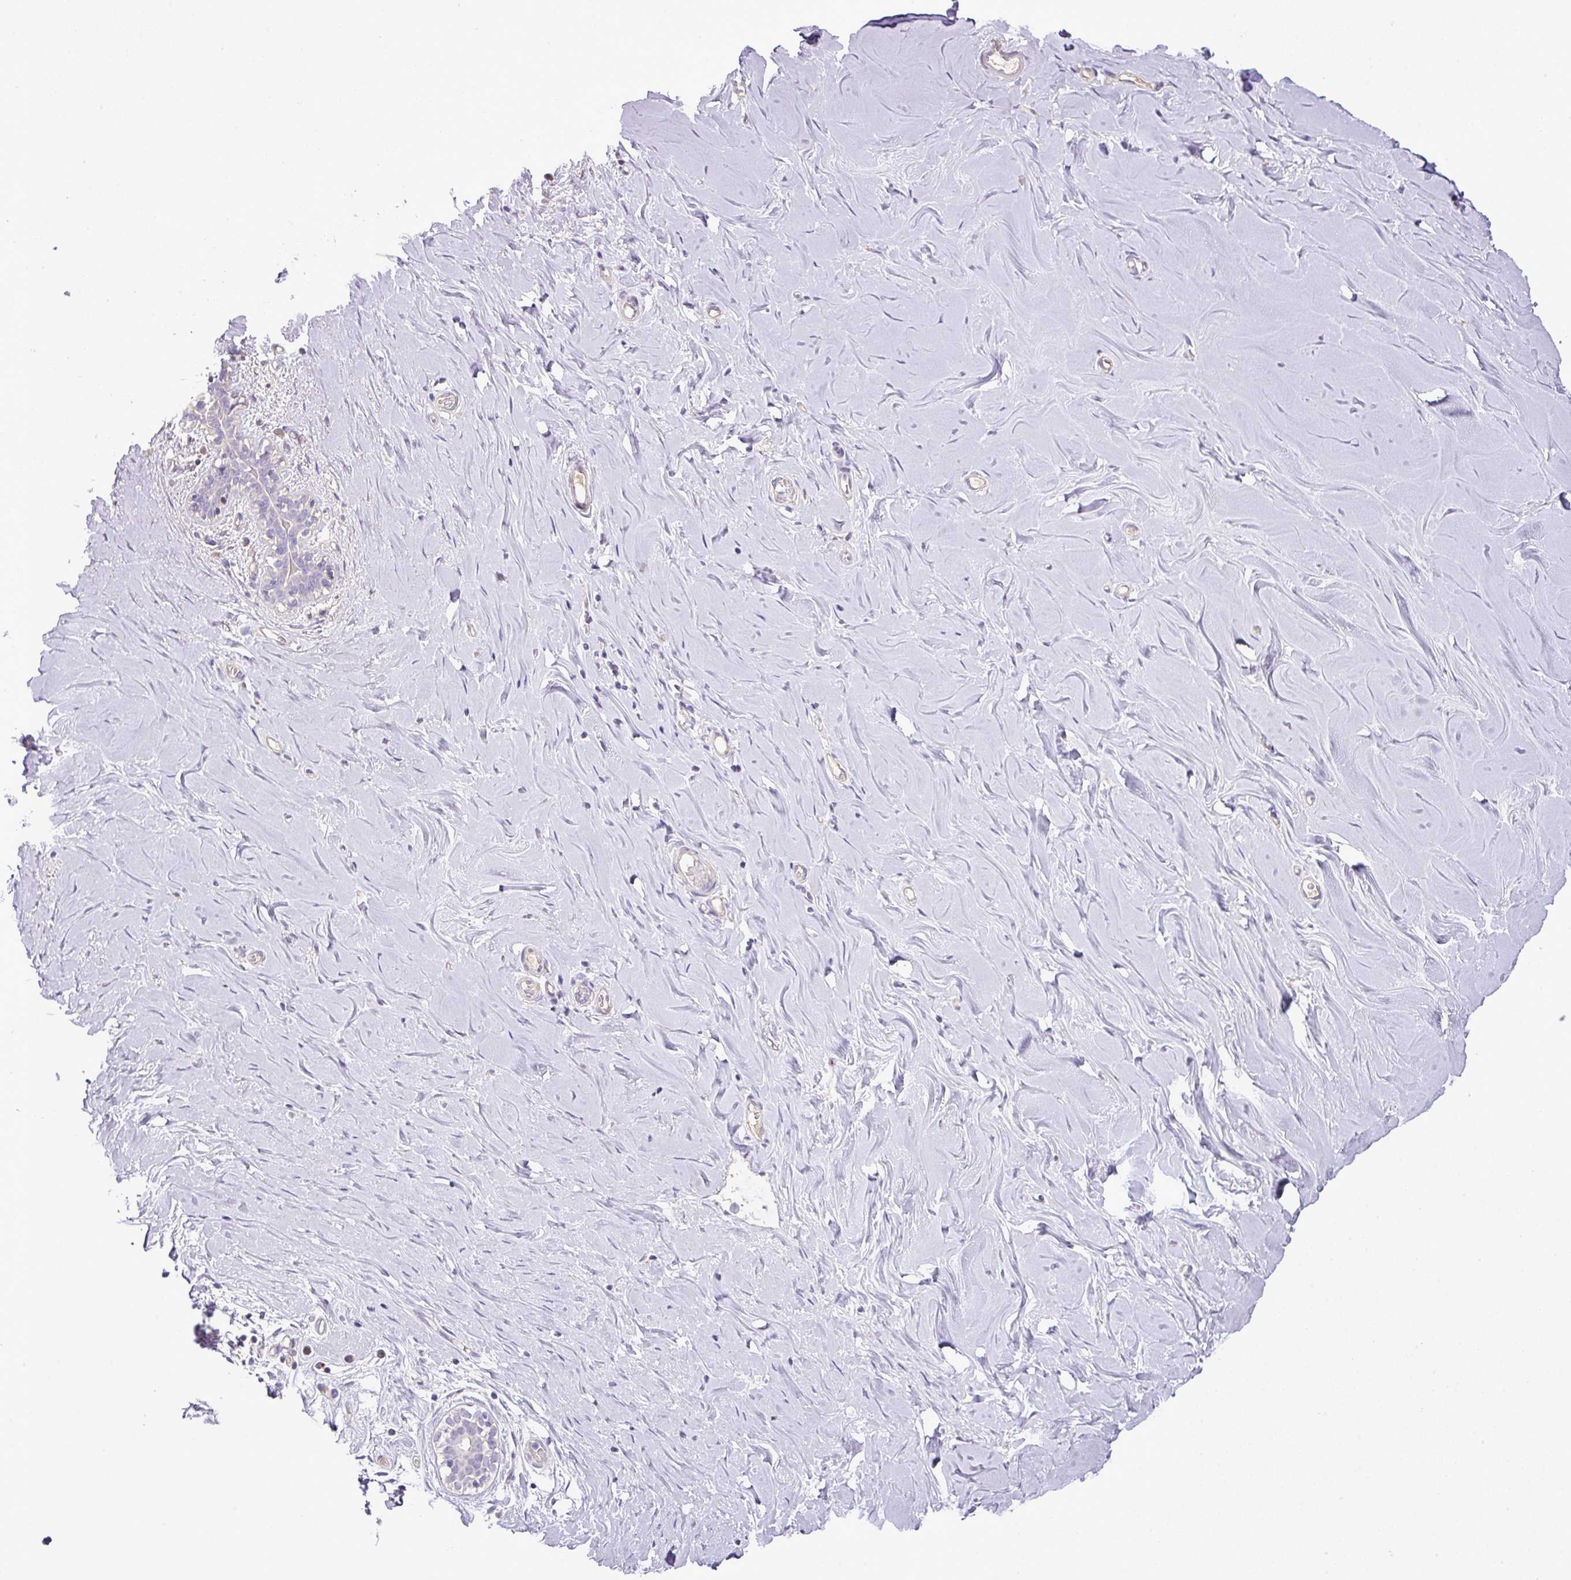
{"staining": {"intensity": "negative", "quantity": "none", "location": "none"}, "tissue": "breast", "cell_type": "Adipocytes", "image_type": "normal", "snomed": [{"axis": "morphology", "description": "Normal tissue, NOS"}, {"axis": "topography", "description": "Breast"}], "caption": "This micrograph is of benign breast stained with immunohistochemistry (IHC) to label a protein in brown with the nuclei are counter-stained blue. There is no expression in adipocytes.", "gene": "BRINP2", "patient": {"sex": "female", "age": 27}}